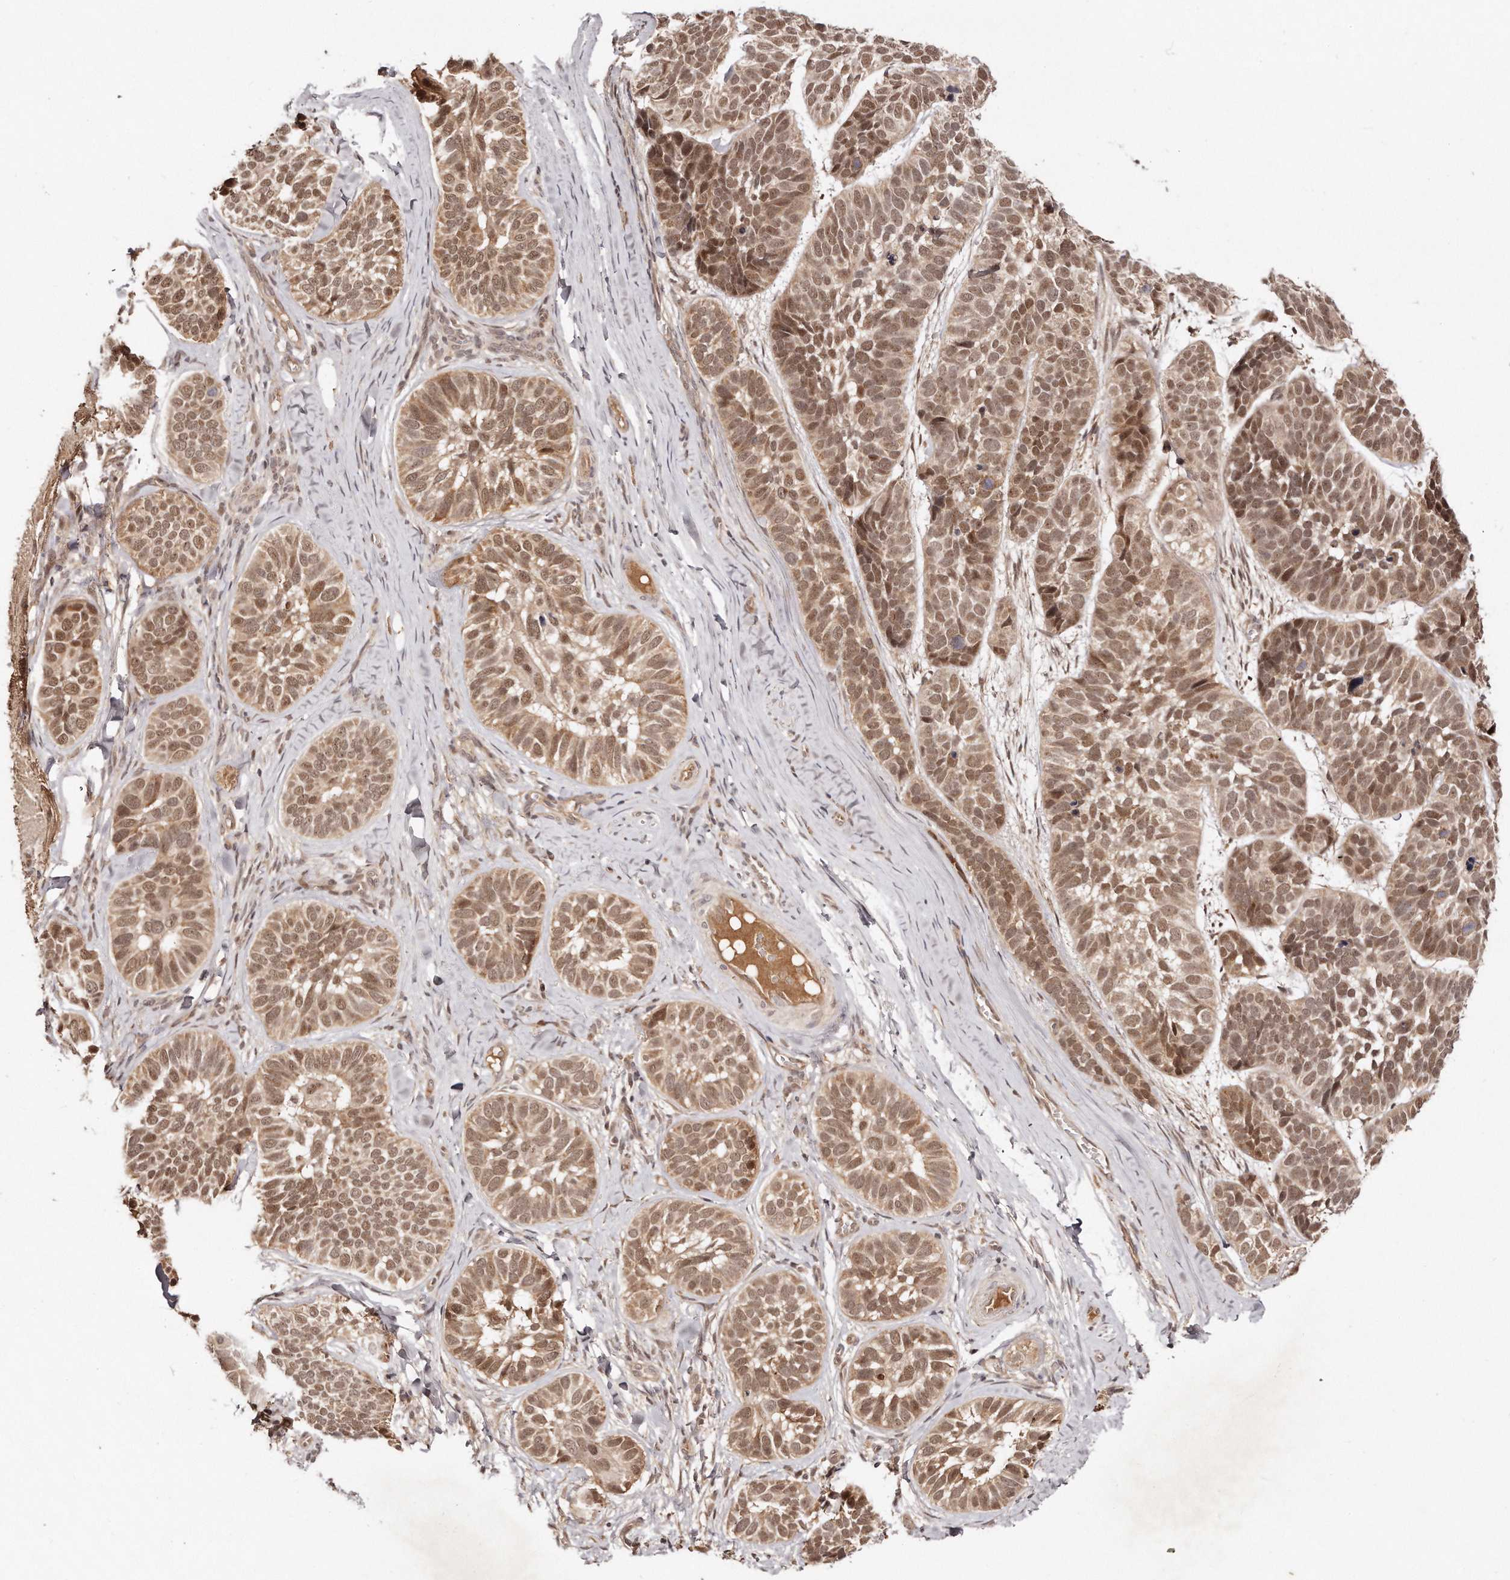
{"staining": {"intensity": "moderate", "quantity": ">75%", "location": "nuclear"}, "tissue": "skin cancer", "cell_type": "Tumor cells", "image_type": "cancer", "snomed": [{"axis": "morphology", "description": "Basal cell carcinoma"}, {"axis": "topography", "description": "Skin"}], "caption": "A medium amount of moderate nuclear expression is appreciated in about >75% of tumor cells in basal cell carcinoma (skin) tissue.", "gene": "SOX4", "patient": {"sex": "male", "age": 62}}